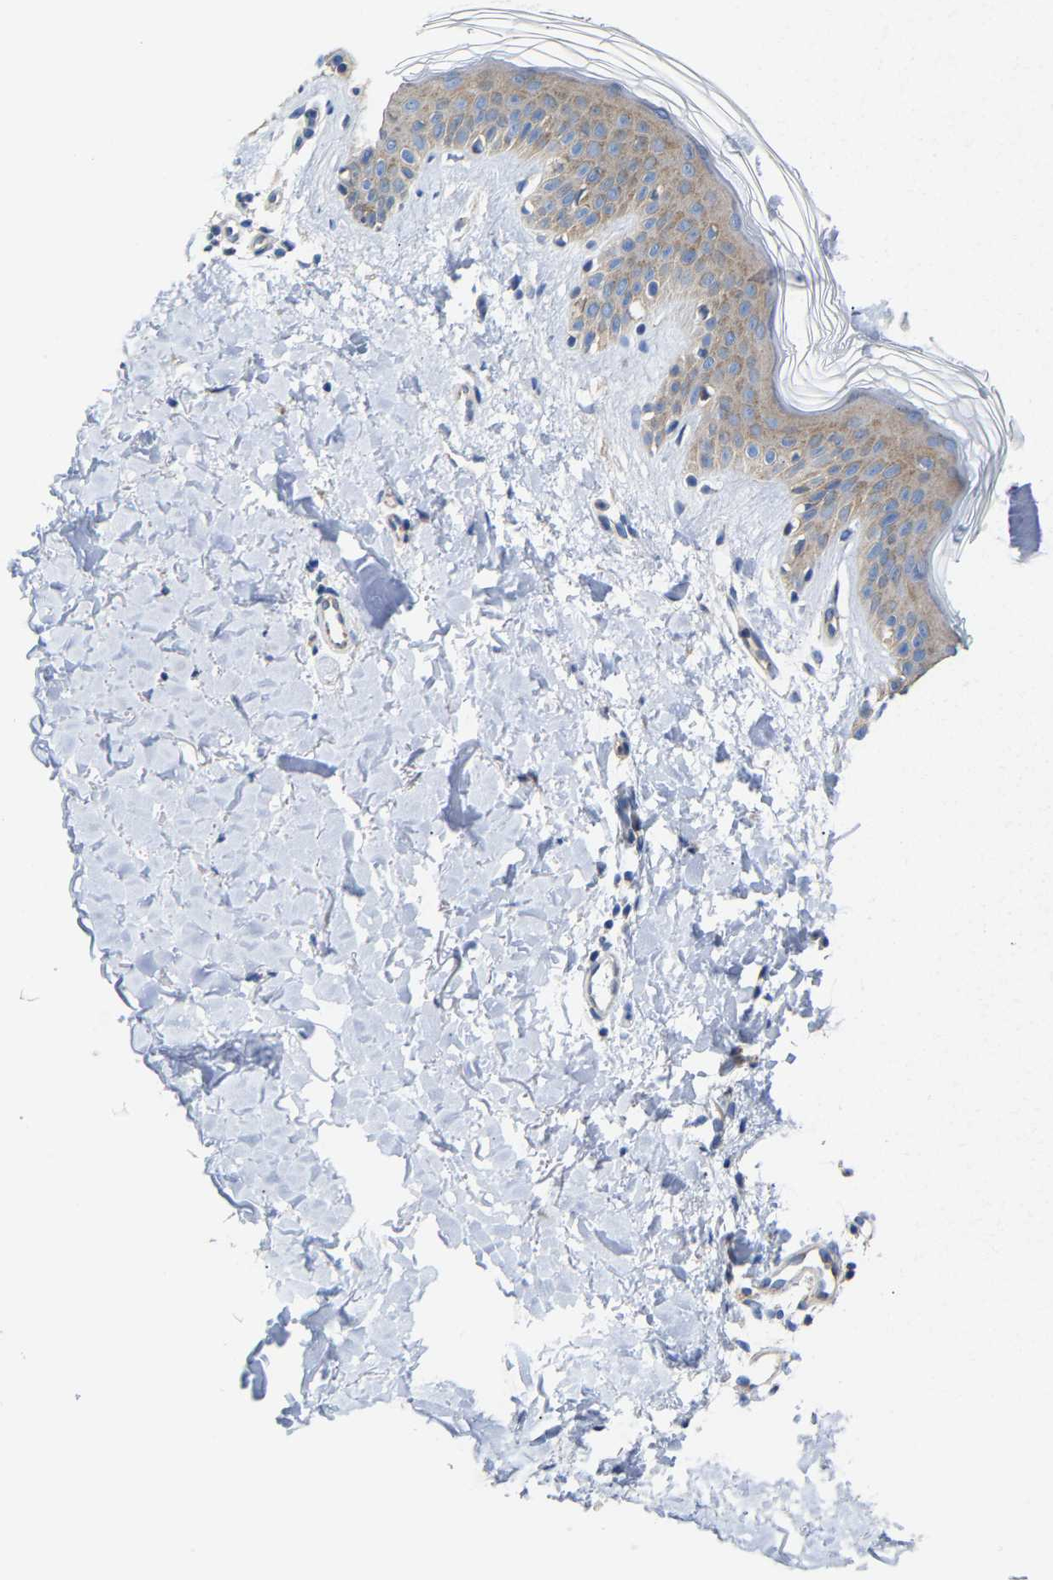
{"staining": {"intensity": "negative", "quantity": "none", "location": "none"}, "tissue": "skin", "cell_type": "Fibroblasts", "image_type": "normal", "snomed": [{"axis": "morphology", "description": "Normal tissue, NOS"}, {"axis": "topography", "description": "Skin"}], "caption": "Immunohistochemistry histopathology image of normal human skin stained for a protein (brown), which demonstrates no staining in fibroblasts. (Brightfield microscopy of DAB immunohistochemistry (IHC) at high magnification).", "gene": "PPP1R15A", "patient": {"sex": "male", "age": 40}}